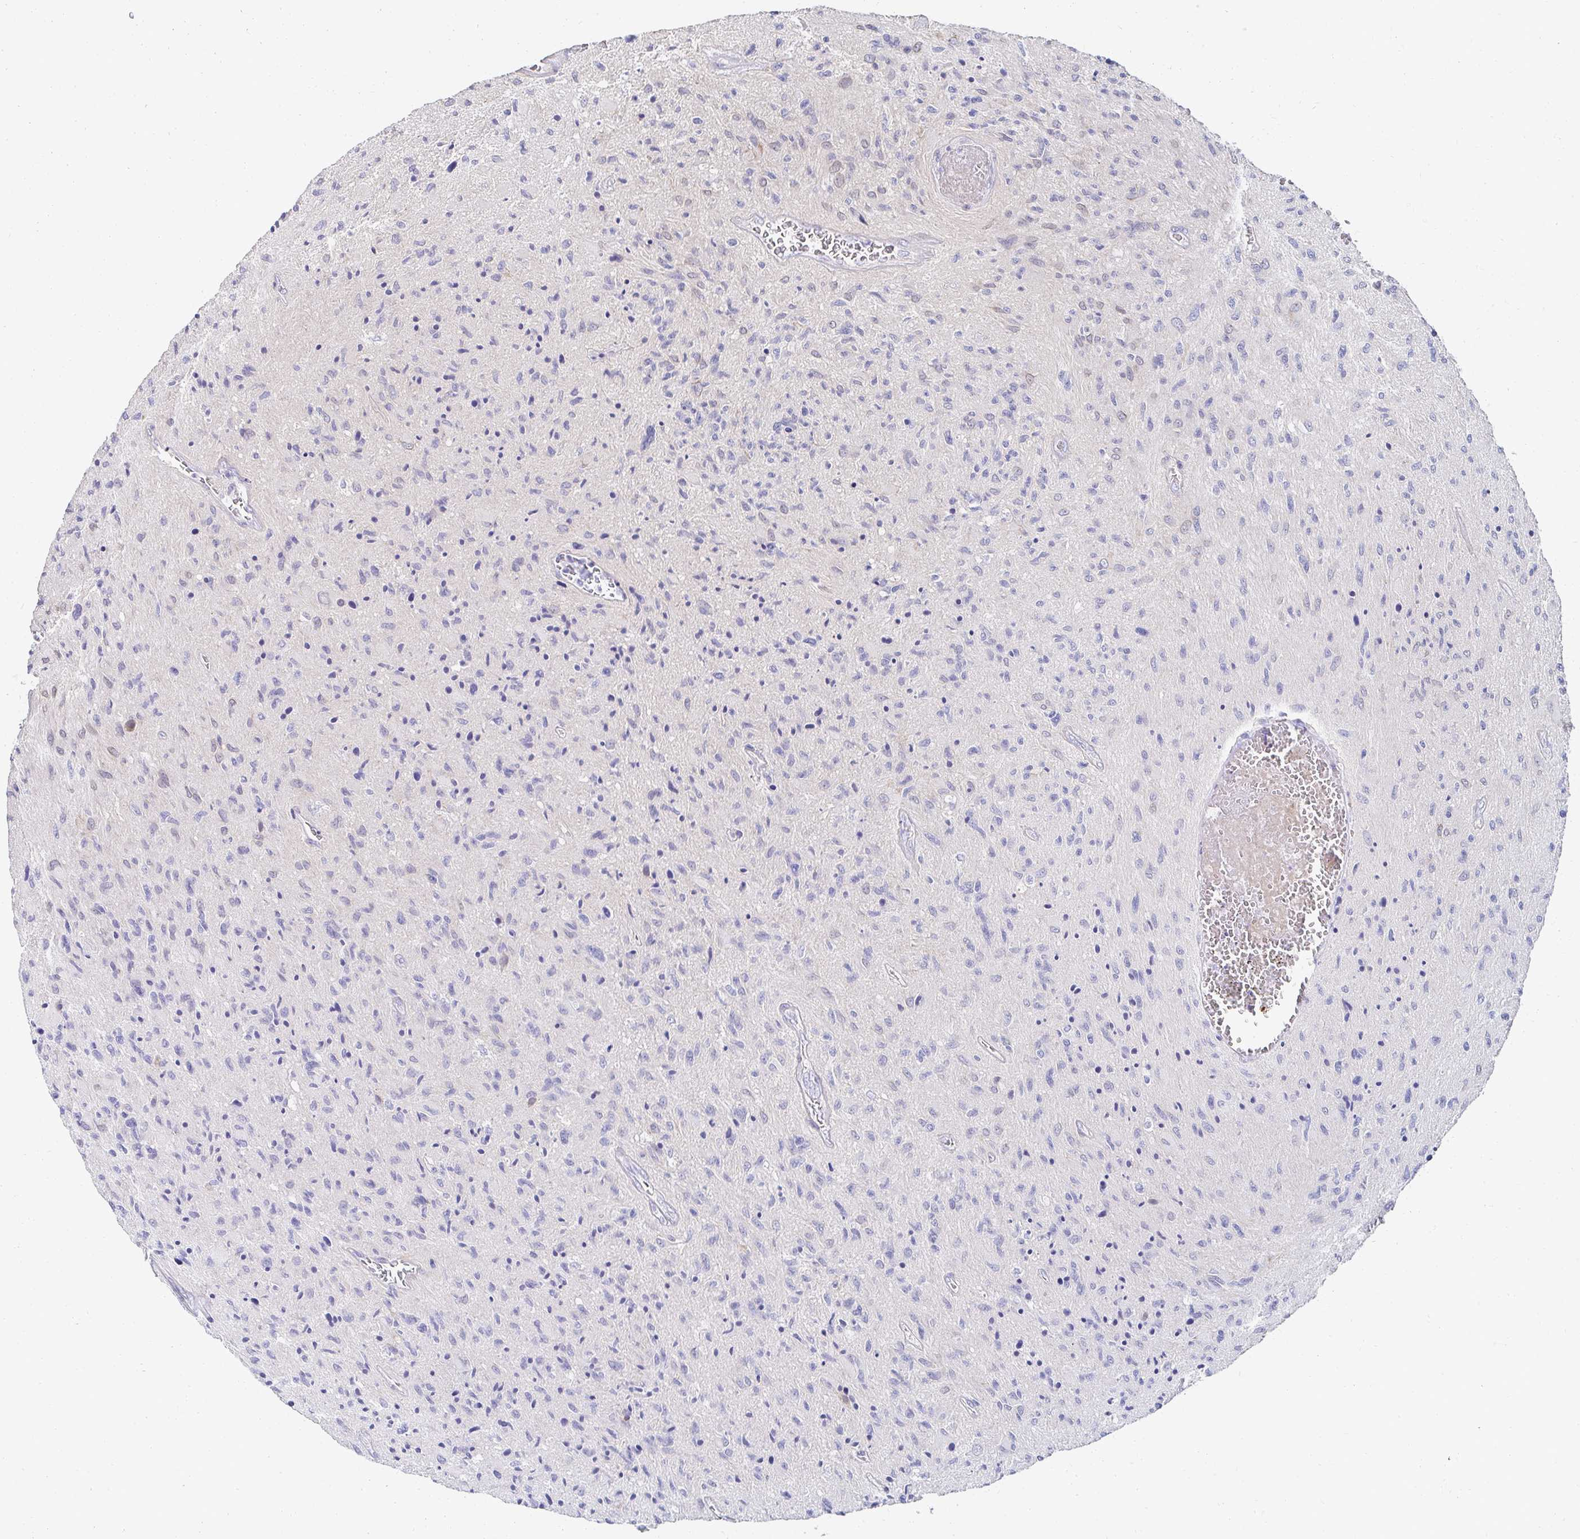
{"staining": {"intensity": "negative", "quantity": "none", "location": "none"}, "tissue": "glioma", "cell_type": "Tumor cells", "image_type": "cancer", "snomed": [{"axis": "morphology", "description": "Glioma, malignant, High grade"}, {"axis": "topography", "description": "Brain"}], "caption": "The image displays no staining of tumor cells in glioma.", "gene": "AKAP14", "patient": {"sex": "male", "age": 54}}